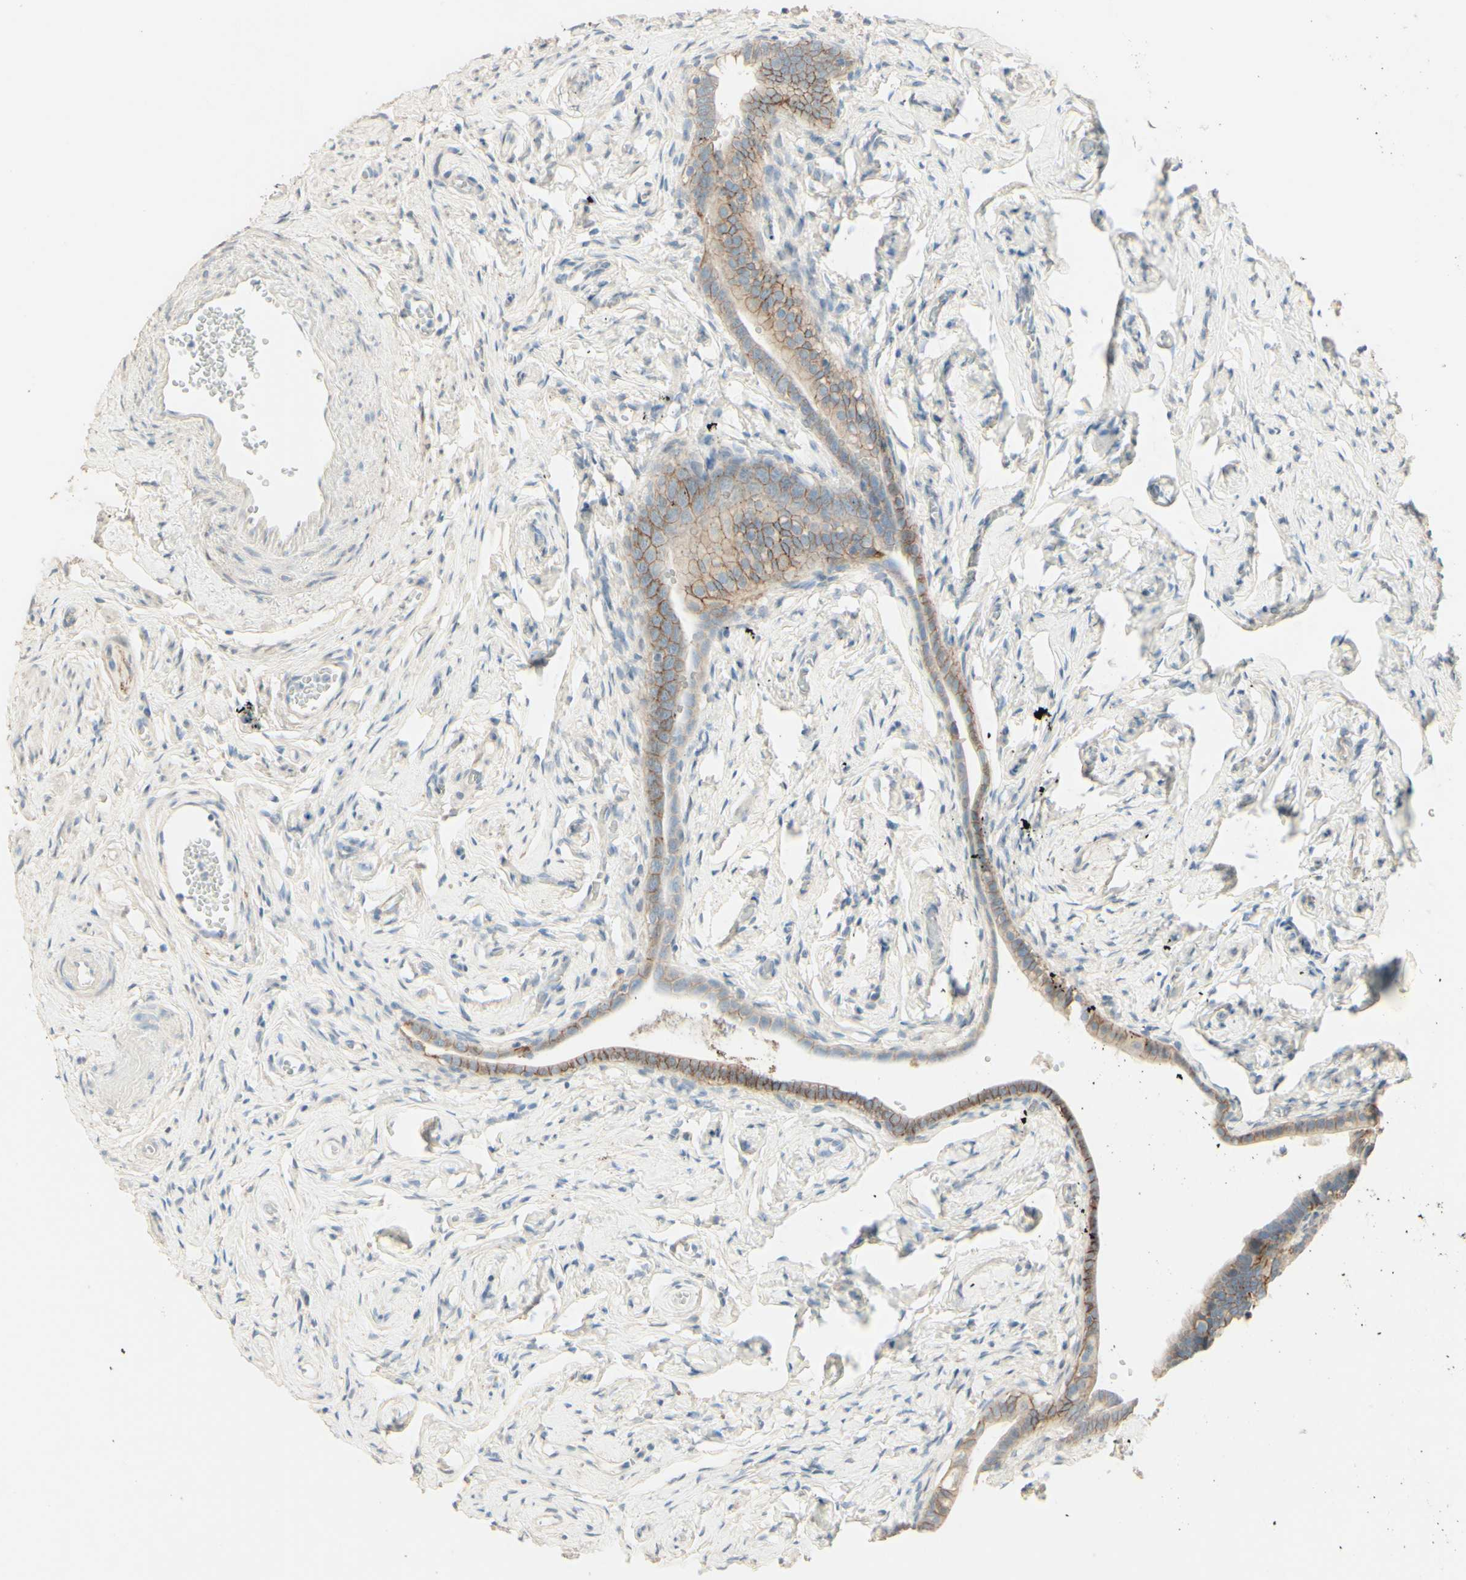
{"staining": {"intensity": "weak", "quantity": ">75%", "location": "cytoplasmic/membranous"}, "tissue": "fallopian tube", "cell_type": "Glandular cells", "image_type": "normal", "snomed": [{"axis": "morphology", "description": "Normal tissue, NOS"}, {"axis": "topography", "description": "Fallopian tube"}], "caption": "Protein expression analysis of unremarkable fallopian tube exhibits weak cytoplasmic/membranous expression in about >75% of glandular cells.", "gene": "RNF149", "patient": {"sex": "female", "age": 71}}